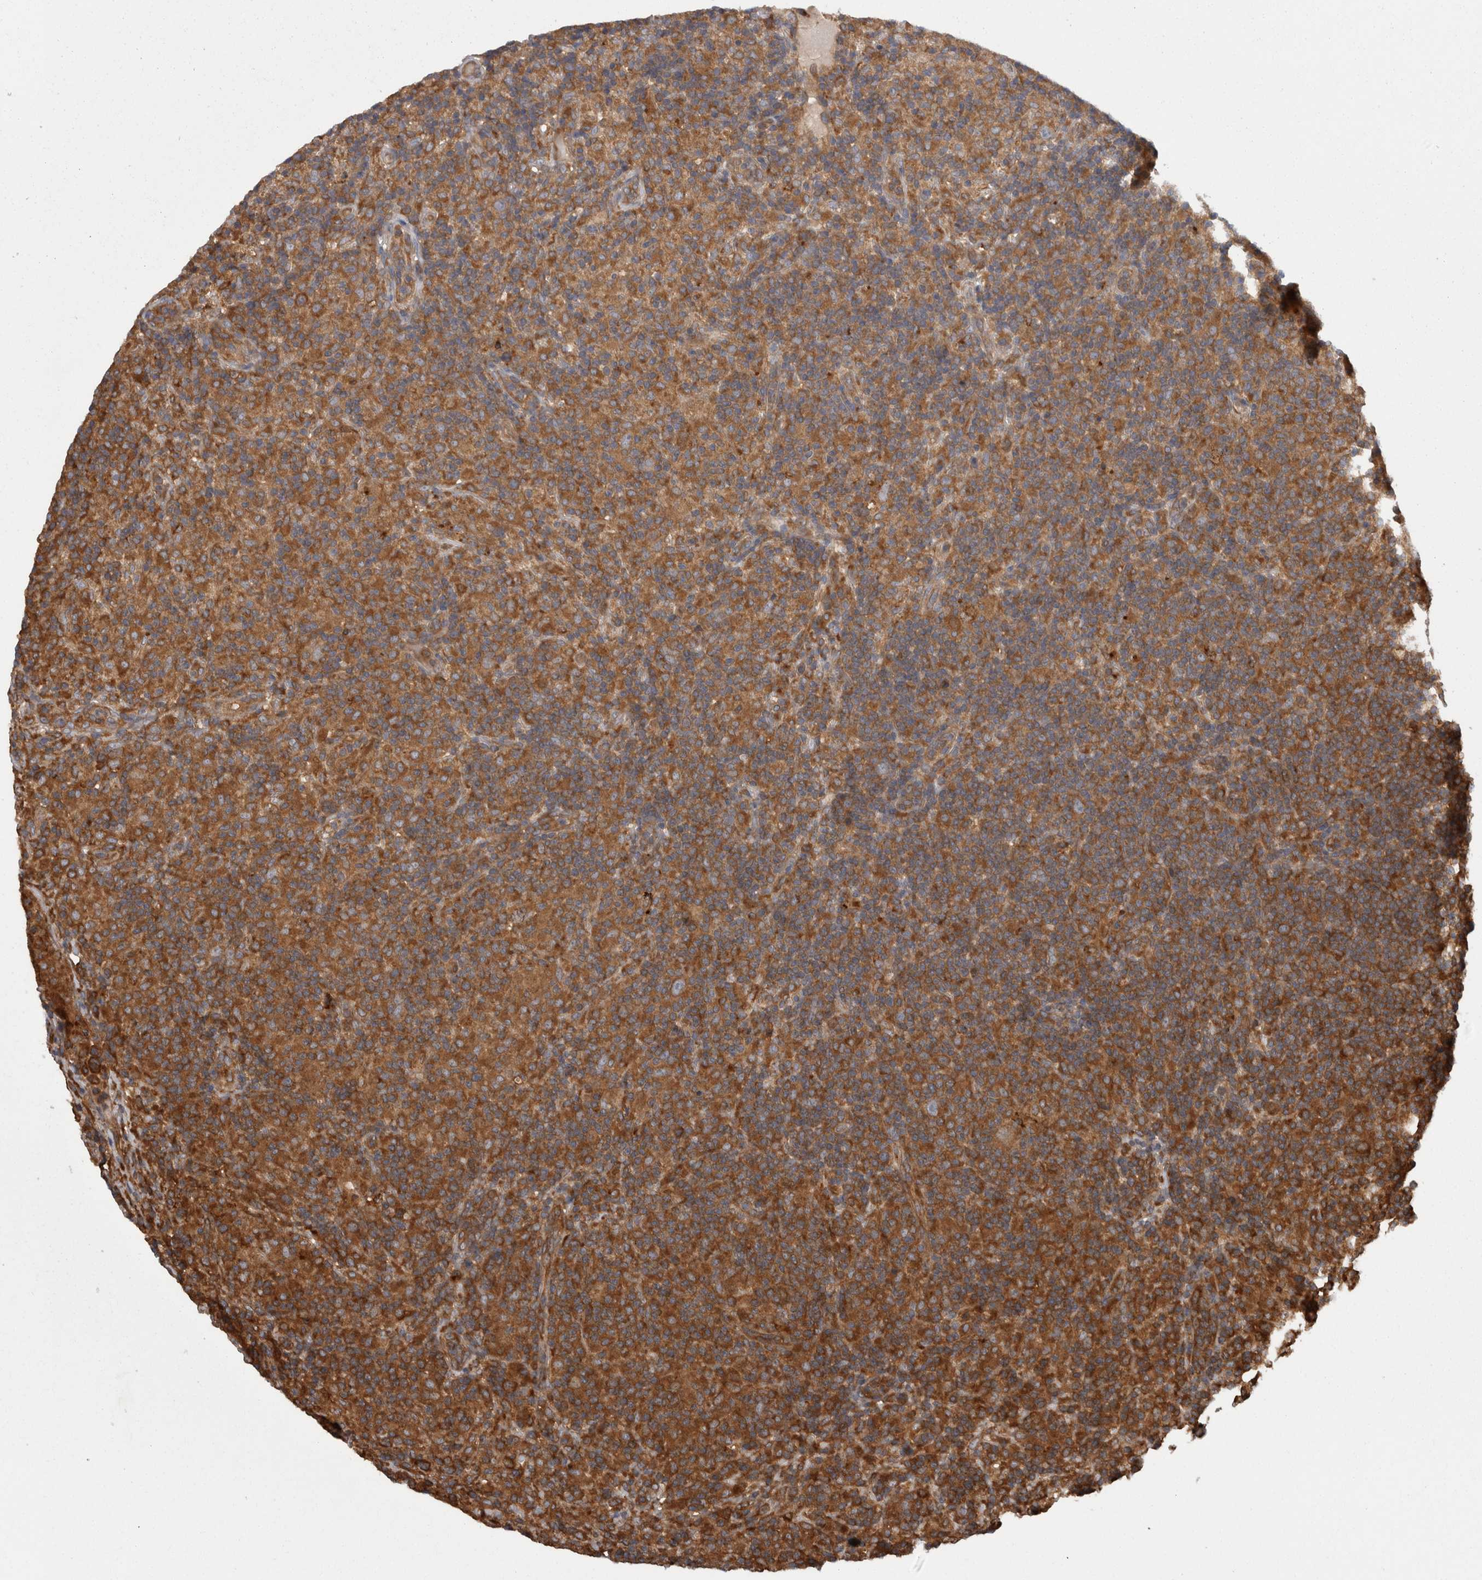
{"staining": {"intensity": "moderate", "quantity": ">75%", "location": "cytoplasmic/membranous"}, "tissue": "lymphoma", "cell_type": "Tumor cells", "image_type": "cancer", "snomed": [{"axis": "morphology", "description": "Hodgkin's disease, NOS"}, {"axis": "topography", "description": "Lymph node"}], "caption": "A medium amount of moderate cytoplasmic/membranous staining is present in approximately >75% of tumor cells in lymphoma tissue.", "gene": "SMCR8", "patient": {"sex": "male", "age": 70}}